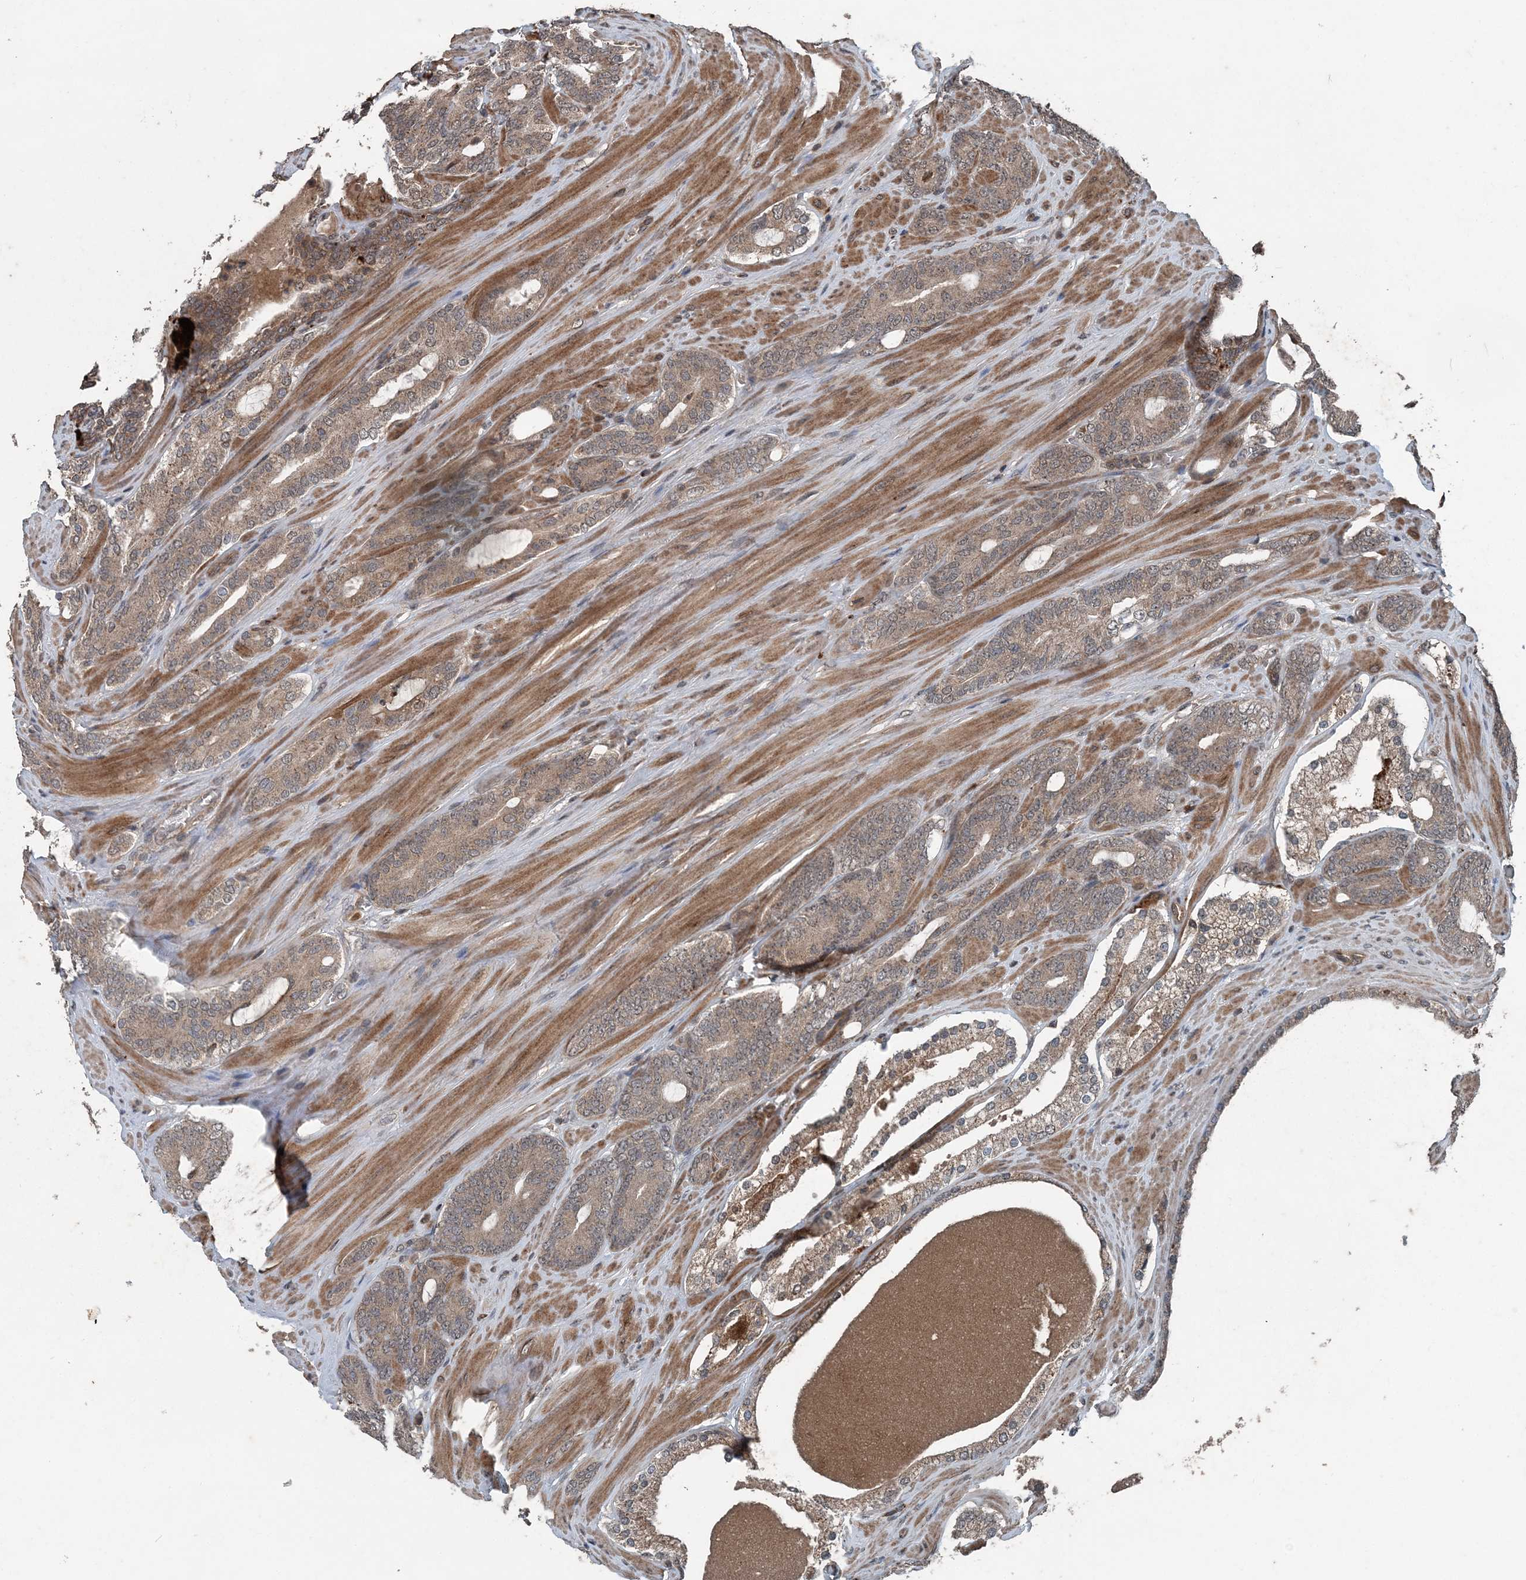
{"staining": {"intensity": "weak", "quantity": "25%-75%", "location": "cytoplasmic/membranous"}, "tissue": "prostate cancer", "cell_type": "Tumor cells", "image_type": "cancer", "snomed": [{"axis": "morphology", "description": "Adenocarcinoma, Low grade"}, {"axis": "topography", "description": "Prostate"}], "caption": "Prostate cancer stained for a protein demonstrates weak cytoplasmic/membranous positivity in tumor cells. The protein is shown in brown color, while the nuclei are stained blue.", "gene": "CFL1", "patient": {"sex": "male", "age": 63}}